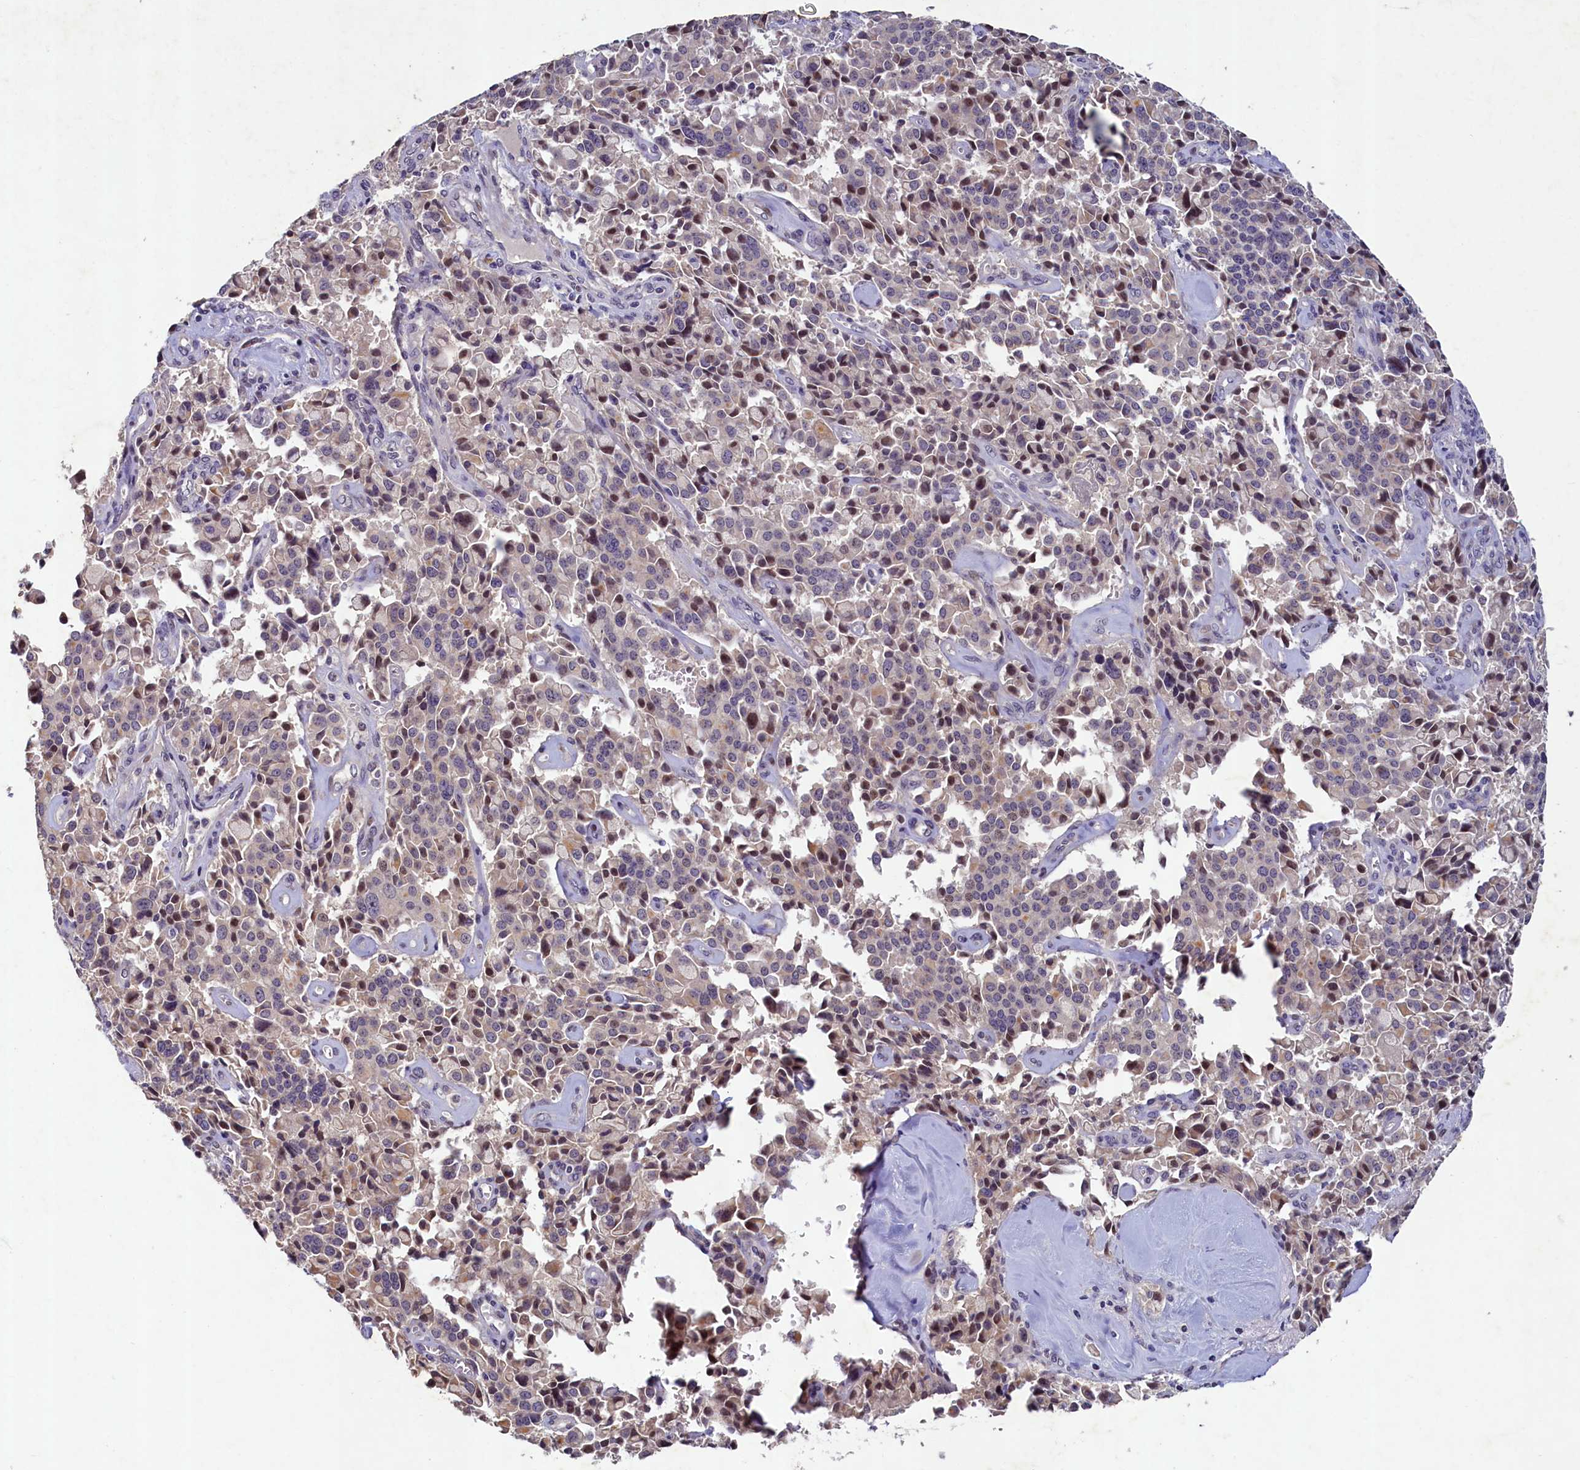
{"staining": {"intensity": "moderate", "quantity": "<25%", "location": "nuclear"}, "tissue": "pancreatic cancer", "cell_type": "Tumor cells", "image_type": "cancer", "snomed": [{"axis": "morphology", "description": "Adenocarcinoma, NOS"}, {"axis": "topography", "description": "Pancreas"}], "caption": "Immunohistochemistry (IHC) of human adenocarcinoma (pancreatic) exhibits low levels of moderate nuclear expression in about <25% of tumor cells.", "gene": "LATS2", "patient": {"sex": "male", "age": 65}}